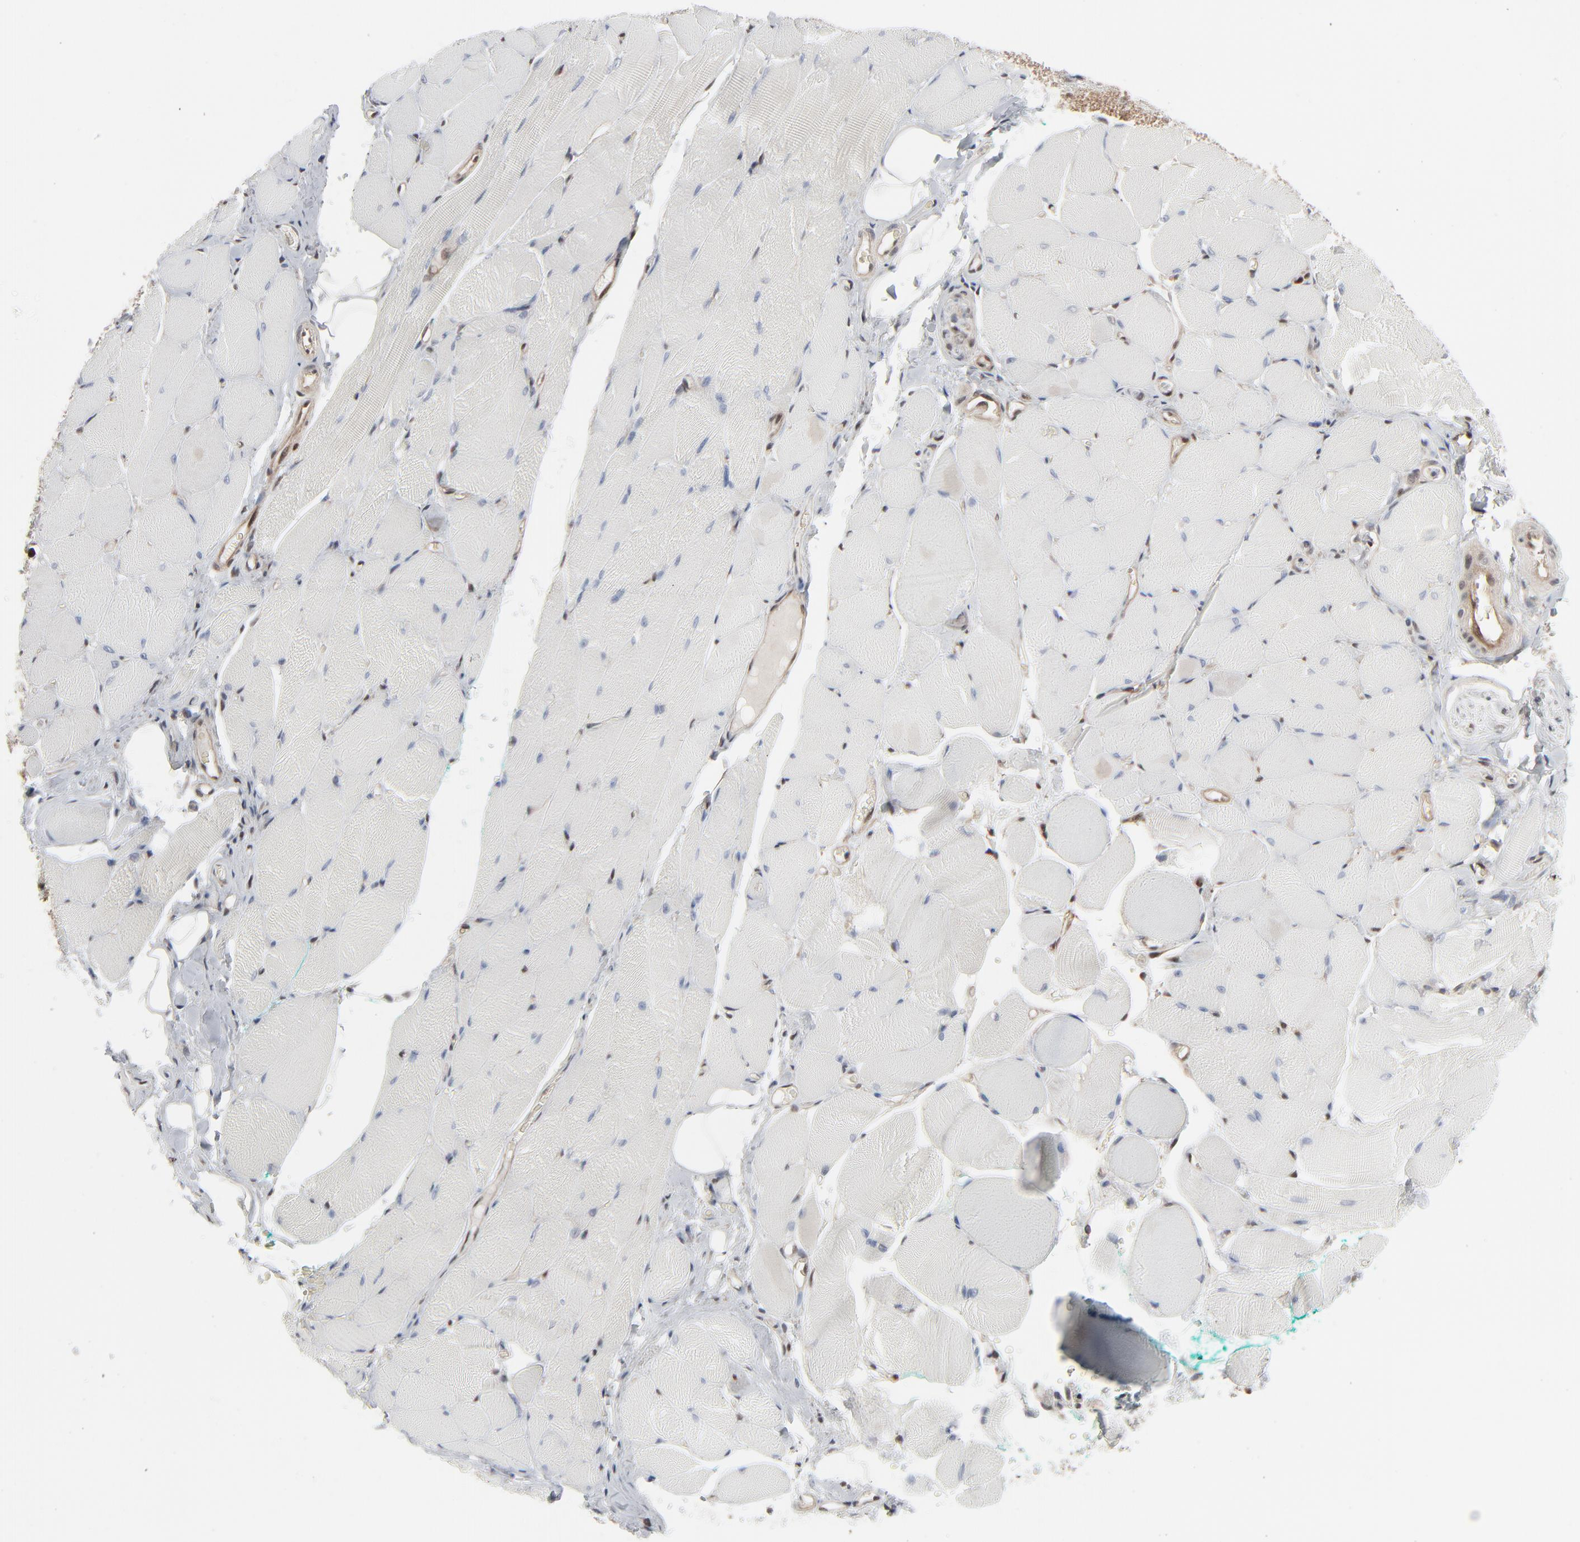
{"staining": {"intensity": "negative", "quantity": "none", "location": "none"}, "tissue": "skeletal muscle", "cell_type": "Myocytes", "image_type": "normal", "snomed": [{"axis": "morphology", "description": "Normal tissue, NOS"}, {"axis": "topography", "description": "Skeletal muscle"}, {"axis": "topography", "description": "Peripheral nerve tissue"}], "caption": "Immunohistochemical staining of normal skeletal muscle demonstrates no significant positivity in myocytes.", "gene": "AKT1", "patient": {"sex": "female", "age": 84}}